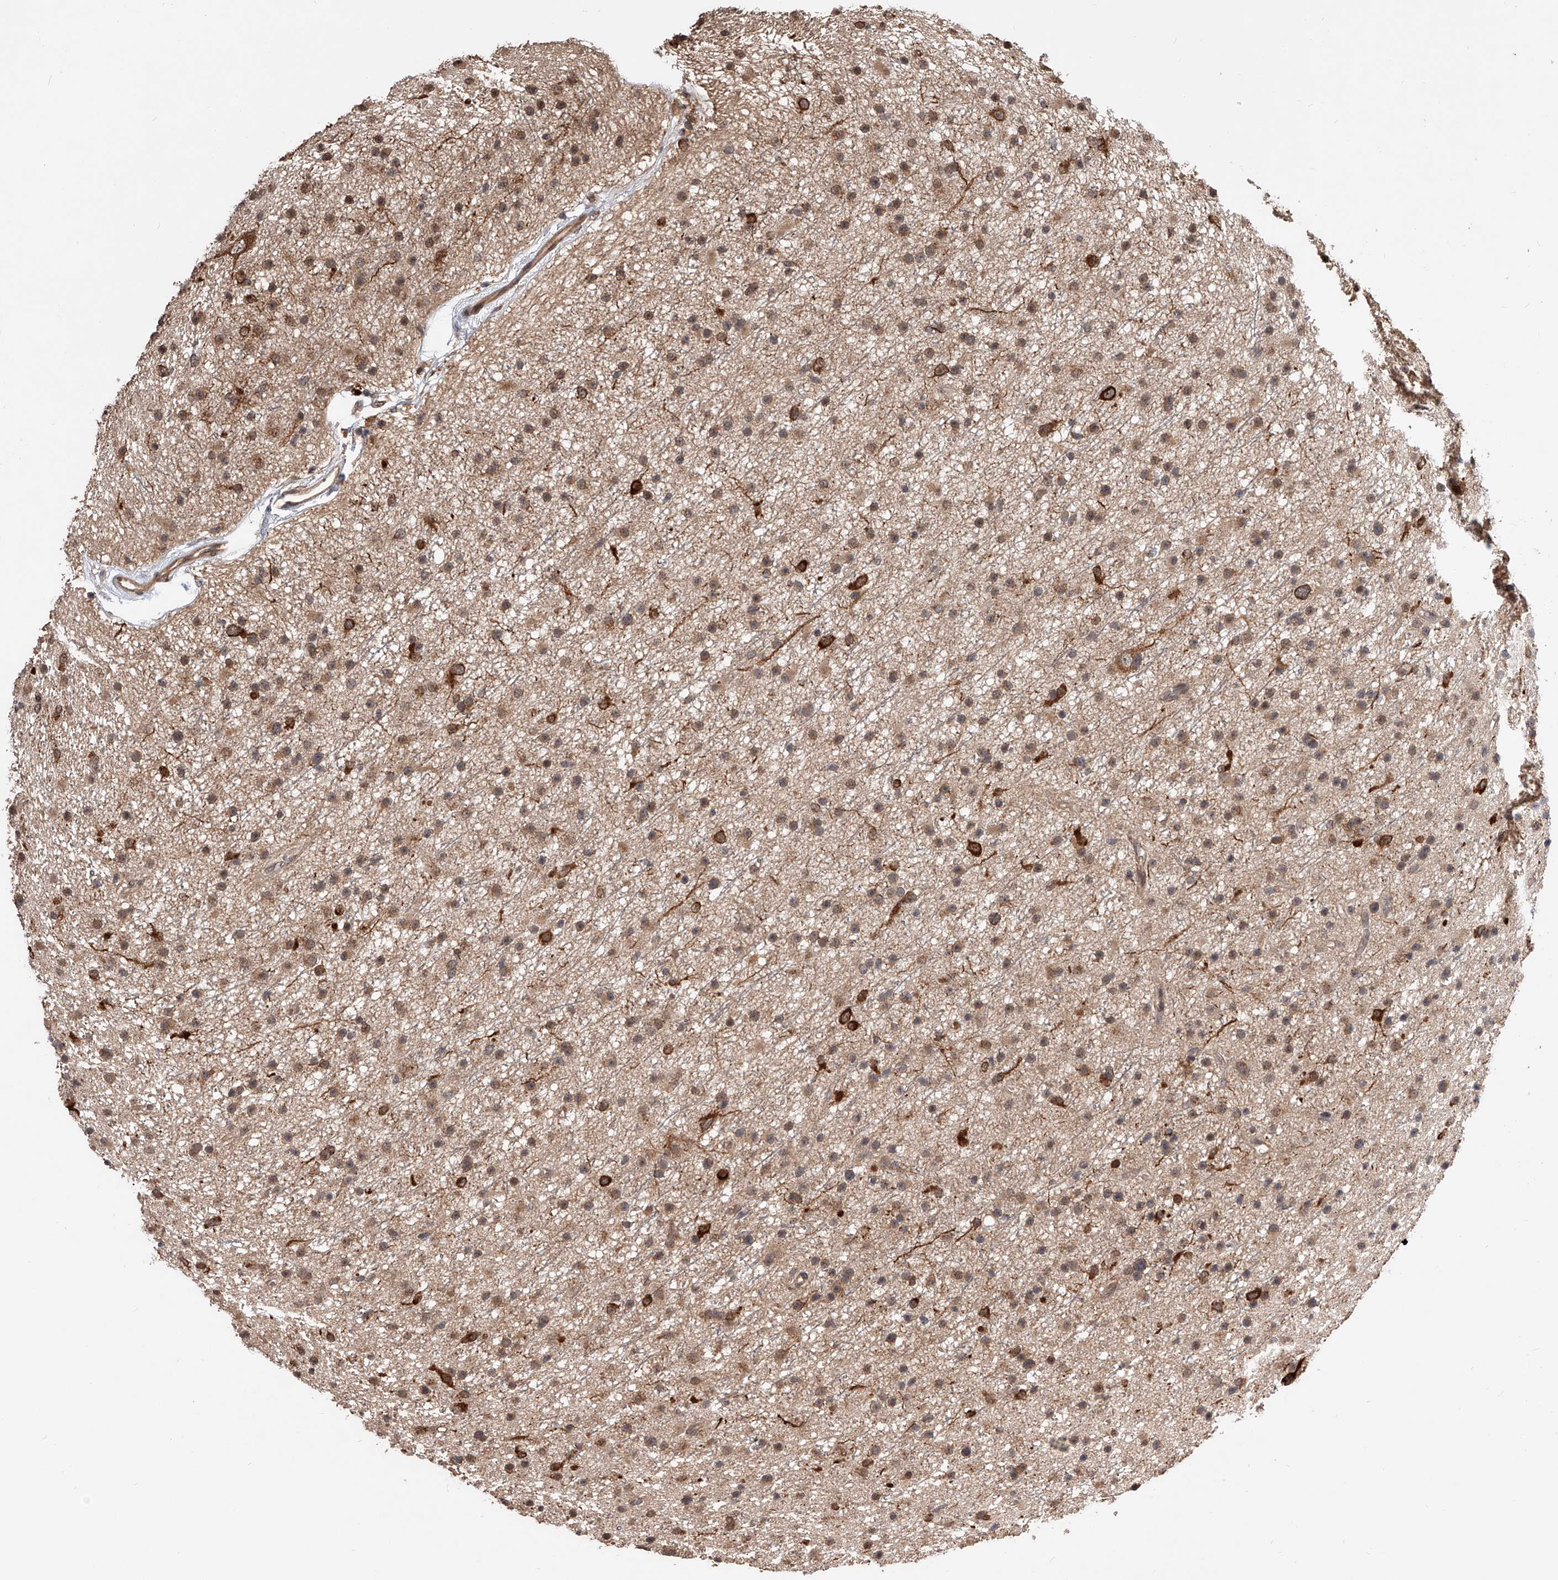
{"staining": {"intensity": "moderate", "quantity": ">75%", "location": "cytoplasmic/membranous"}, "tissue": "glioma", "cell_type": "Tumor cells", "image_type": "cancer", "snomed": [{"axis": "morphology", "description": "Glioma, malignant, Low grade"}, {"axis": "topography", "description": "Cerebral cortex"}], "caption": "This histopathology image demonstrates immunohistochemistry (IHC) staining of human glioma, with medium moderate cytoplasmic/membranous expression in about >75% of tumor cells.", "gene": "GMDS", "patient": {"sex": "female", "age": 39}}